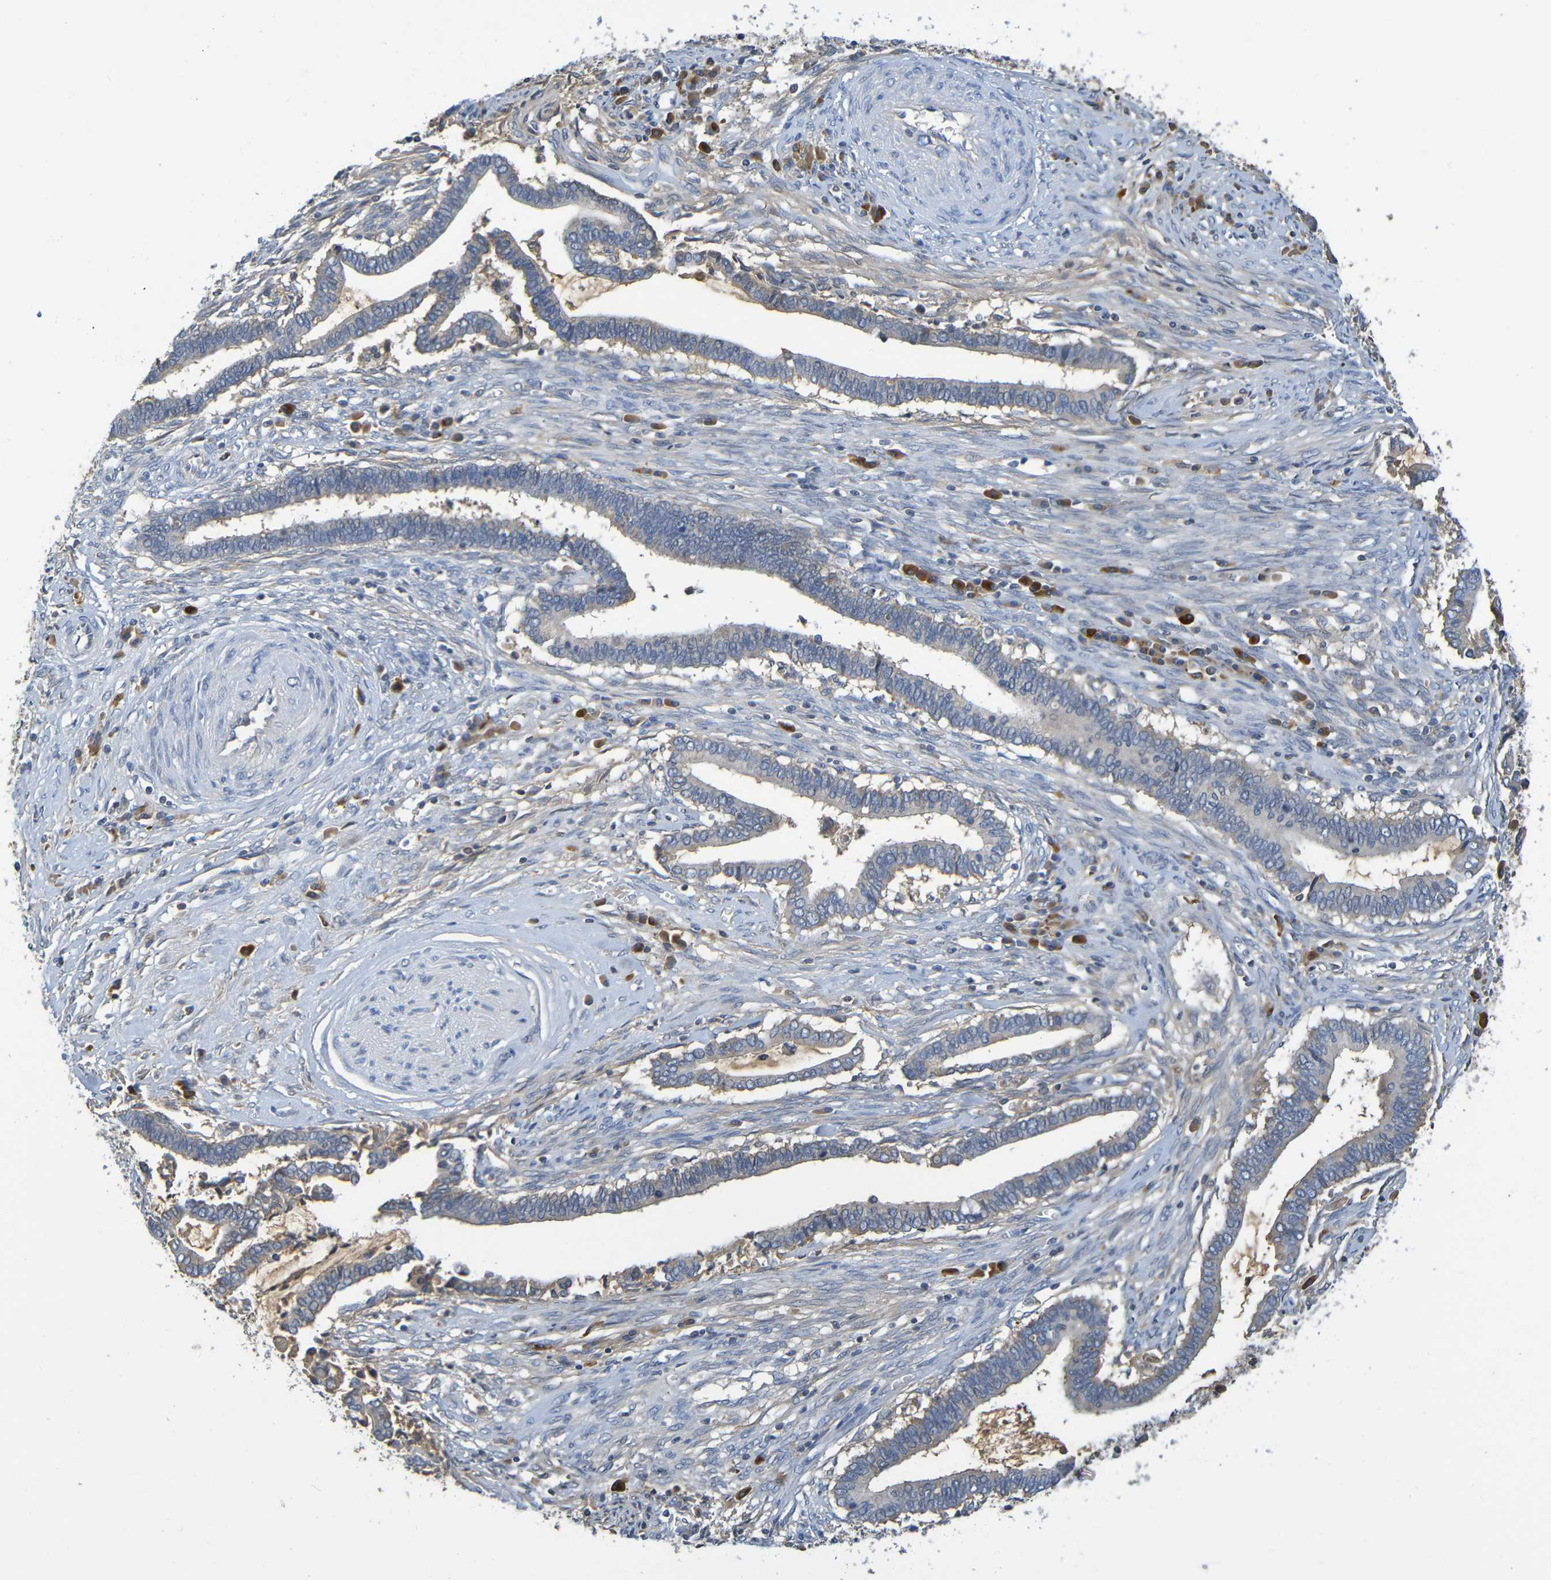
{"staining": {"intensity": "weak", "quantity": "<25%", "location": "cytoplasmic/membranous"}, "tissue": "cervical cancer", "cell_type": "Tumor cells", "image_type": "cancer", "snomed": [{"axis": "morphology", "description": "Adenocarcinoma, NOS"}, {"axis": "topography", "description": "Cervix"}], "caption": "A high-resolution micrograph shows IHC staining of cervical cancer (adenocarcinoma), which reveals no significant staining in tumor cells.", "gene": "C1QA", "patient": {"sex": "female", "age": 44}}